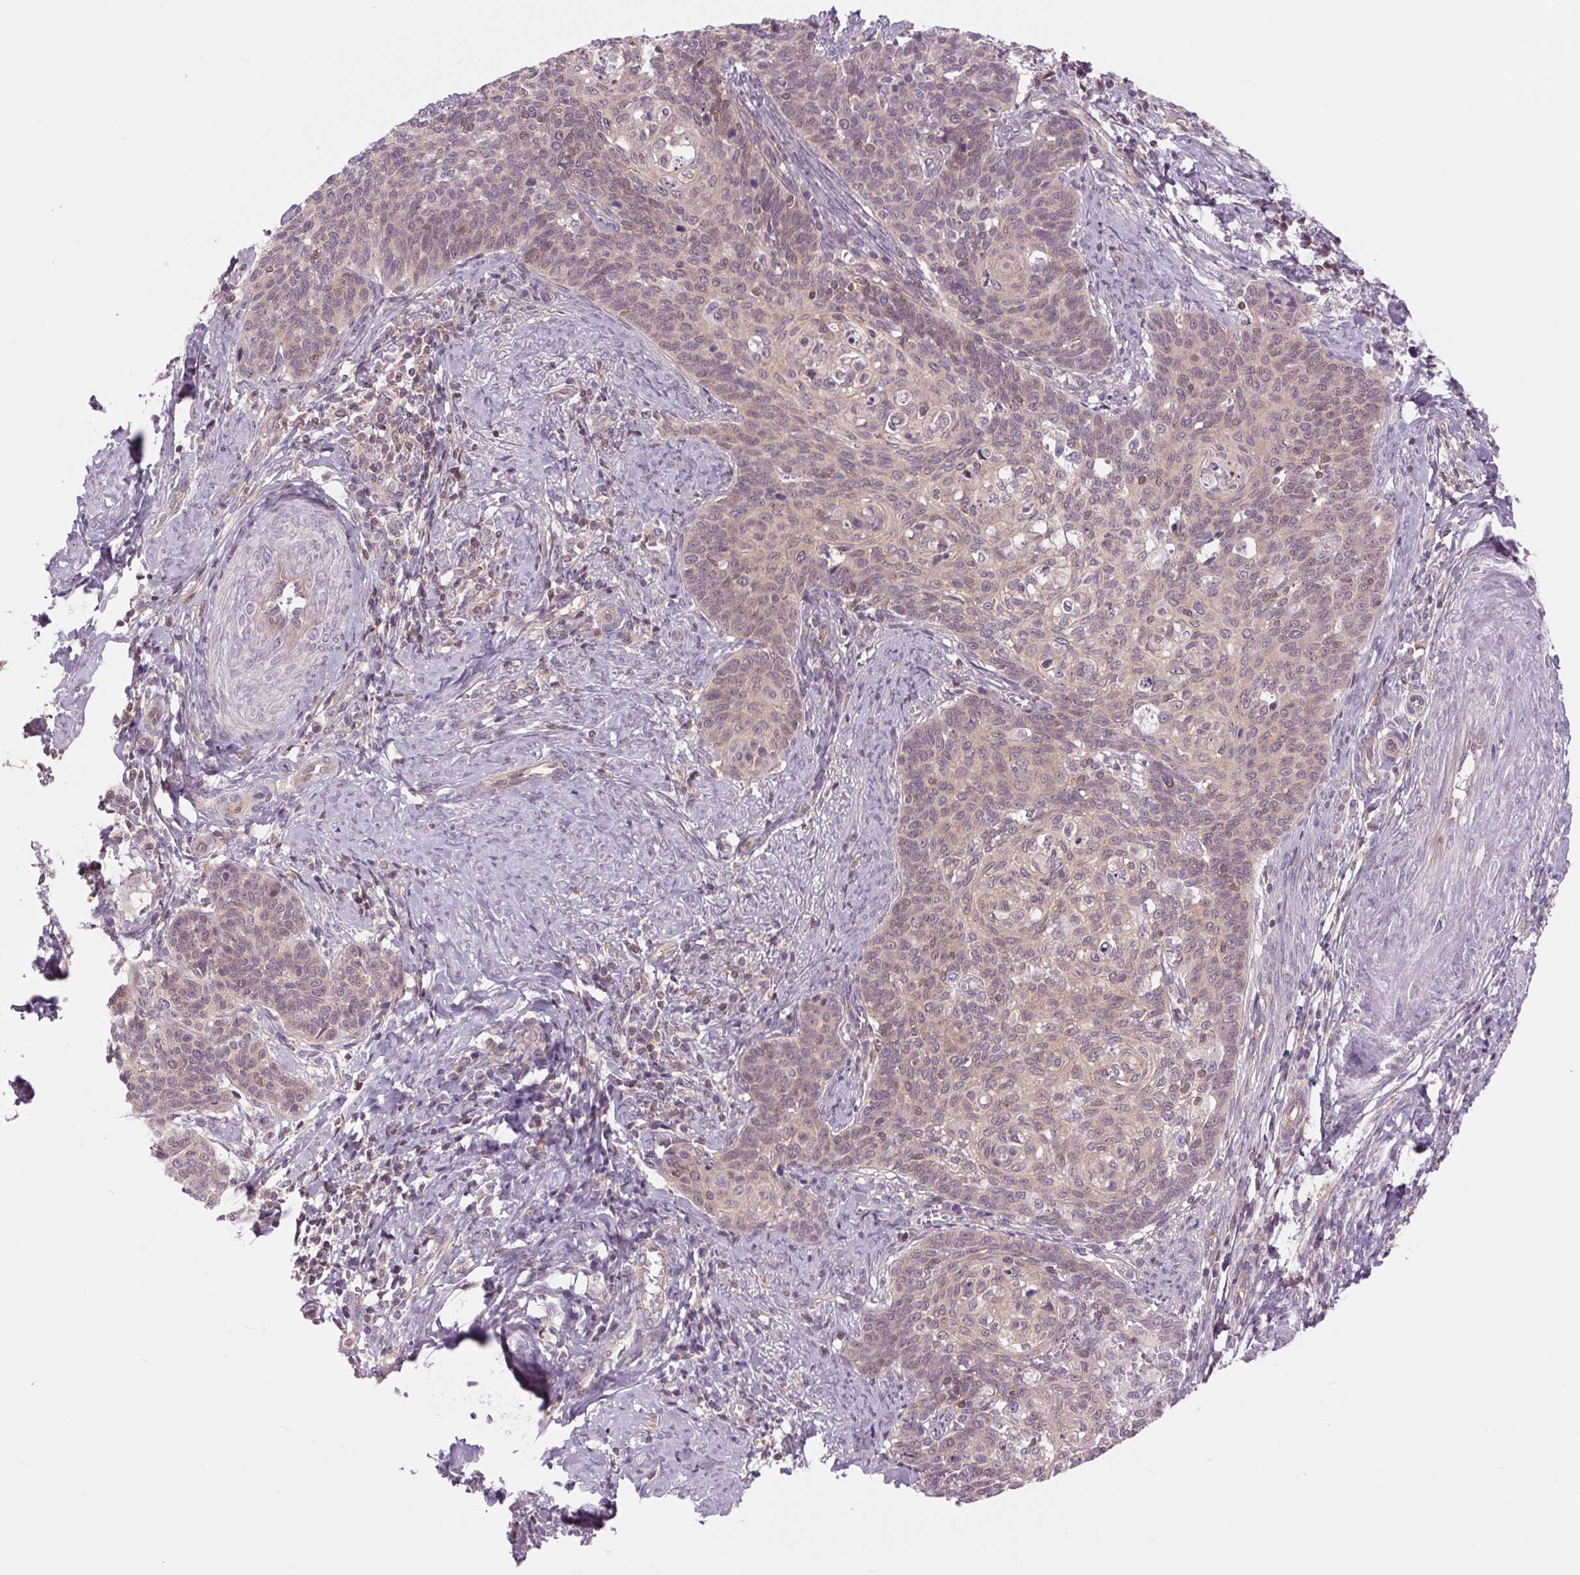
{"staining": {"intensity": "weak", "quantity": "<25%", "location": "cytoplasmic/membranous"}, "tissue": "cervical cancer", "cell_type": "Tumor cells", "image_type": "cancer", "snomed": [{"axis": "morphology", "description": "Normal tissue, NOS"}, {"axis": "morphology", "description": "Squamous cell carcinoma, NOS"}, {"axis": "topography", "description": "Cervix"}], "caption": "DAB immunohistochemical staining of cervical cancer reveals no significant staining in tumor cells.", "gene": "SH3RF2", "patient": {"sex": "female", "age": 39}}